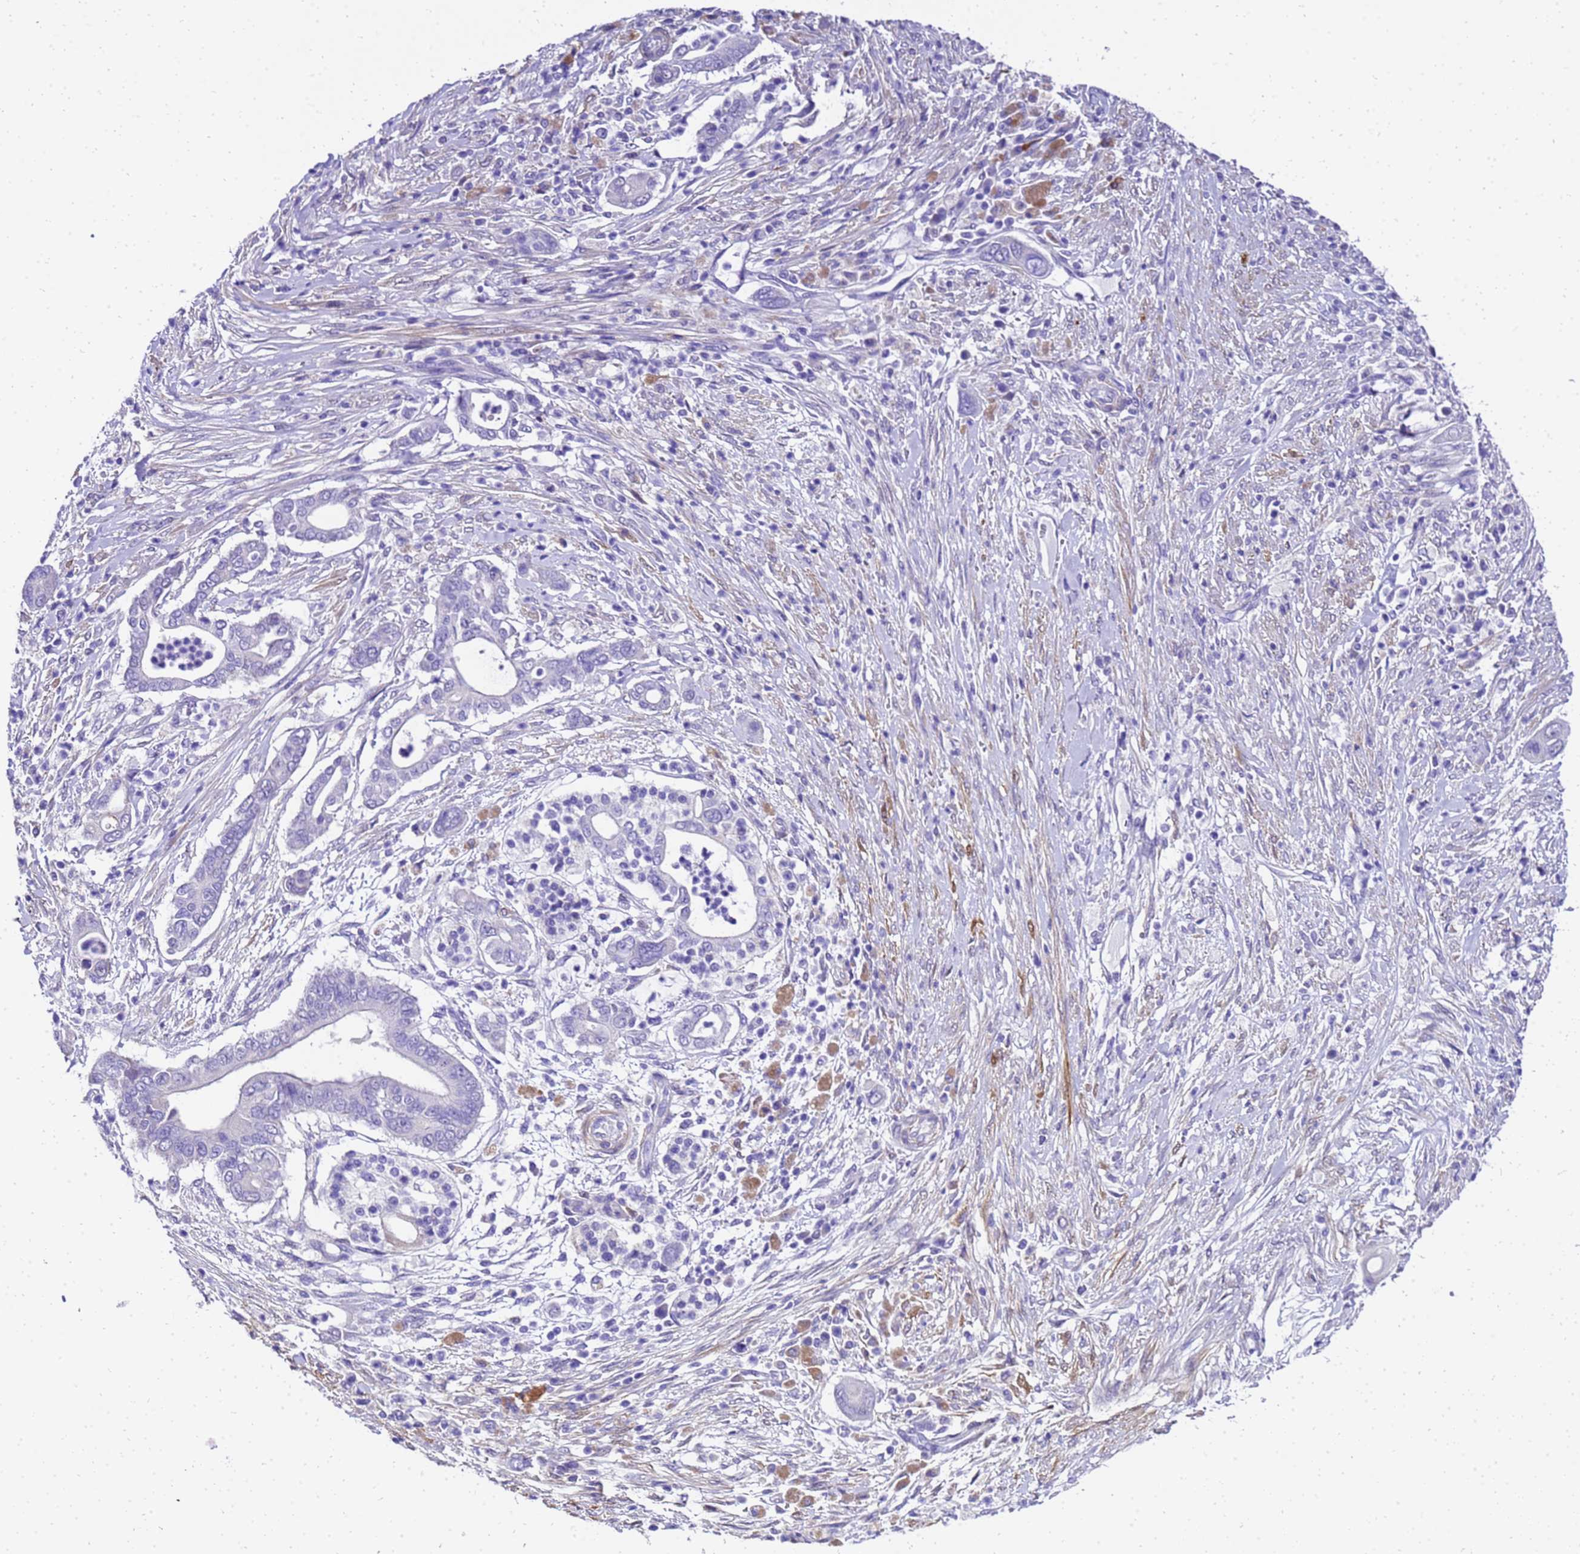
{"staining": {"intensity": "negative", "quantity": "none", "location": "none"}, "tissue": "pancreatic cancer", "cell_type": "Tumor cells", "image_type": "cancer", "snomed": [{"axis": "morphology", "description": "Adenocarcinoma, NOS"}, {"axis": "topography", "description": "Pancreas"}], "caption": "Tumor cells are negative for brown protein staining in adenocarcinoma (pancreatic).", "gene": "HSPB6", "patient": {"sex": "male", "age": 68}}